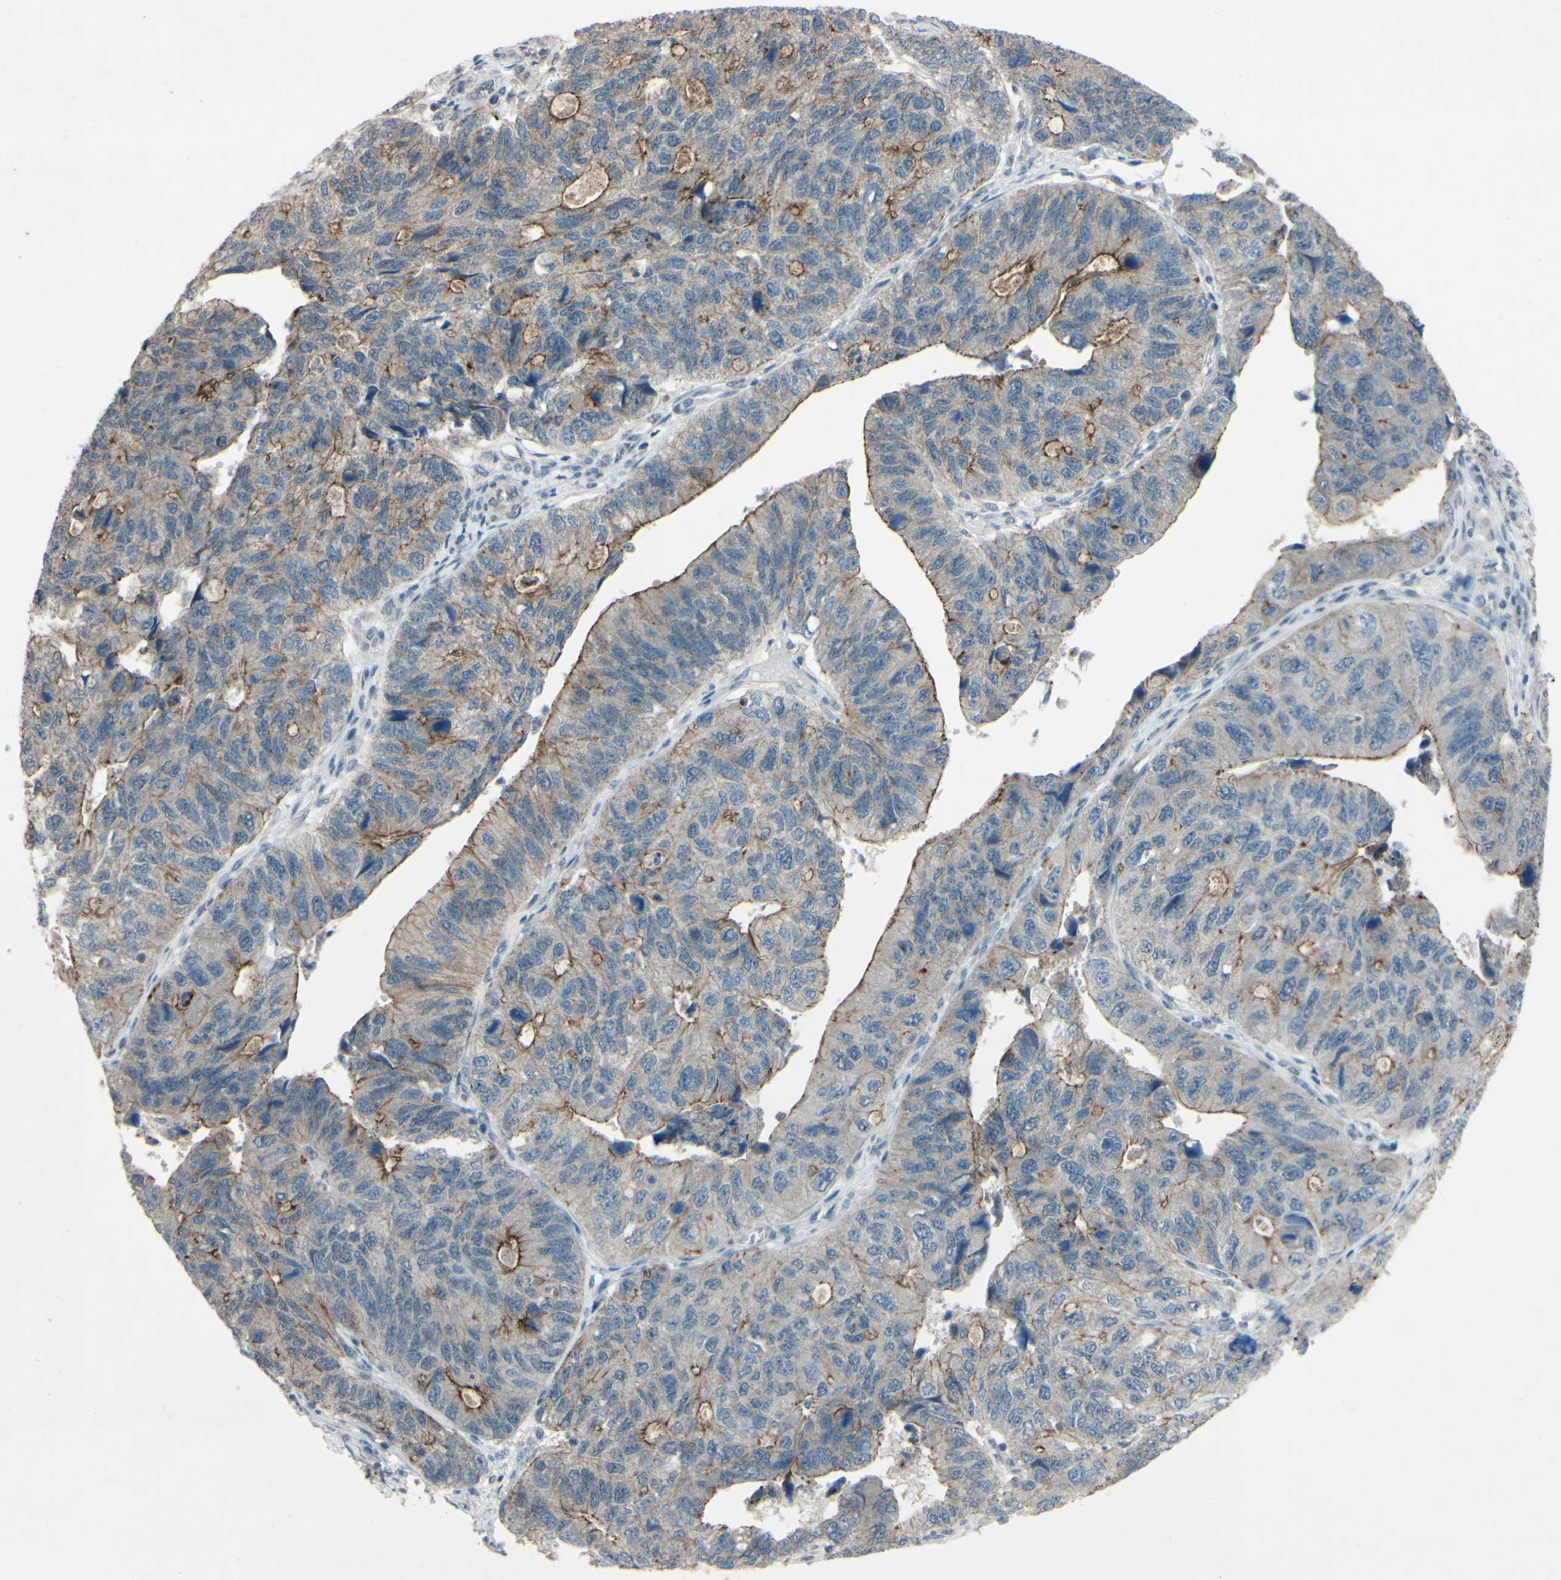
{"staining": {"intensity": "moderate", "quantity": ">75%", "location": "cytoplasmic/membranous"}, "tissue": "stomach cancer", "cell_type": "Tumor cells", "image_type": "cancer", "snomed": [{"axis": "morphology", "description": "Adenocarcinoma, NOS"}, {"axis": "topography", "description": "Stomach"}], "caption": "Tumor cells display moderate cytoplasmic/membranous staining in approximately >75% of cells in adenocarcinoma (stomach).", "gene": "CDCP1", "patient": {"sex": "male", "age": 59}}